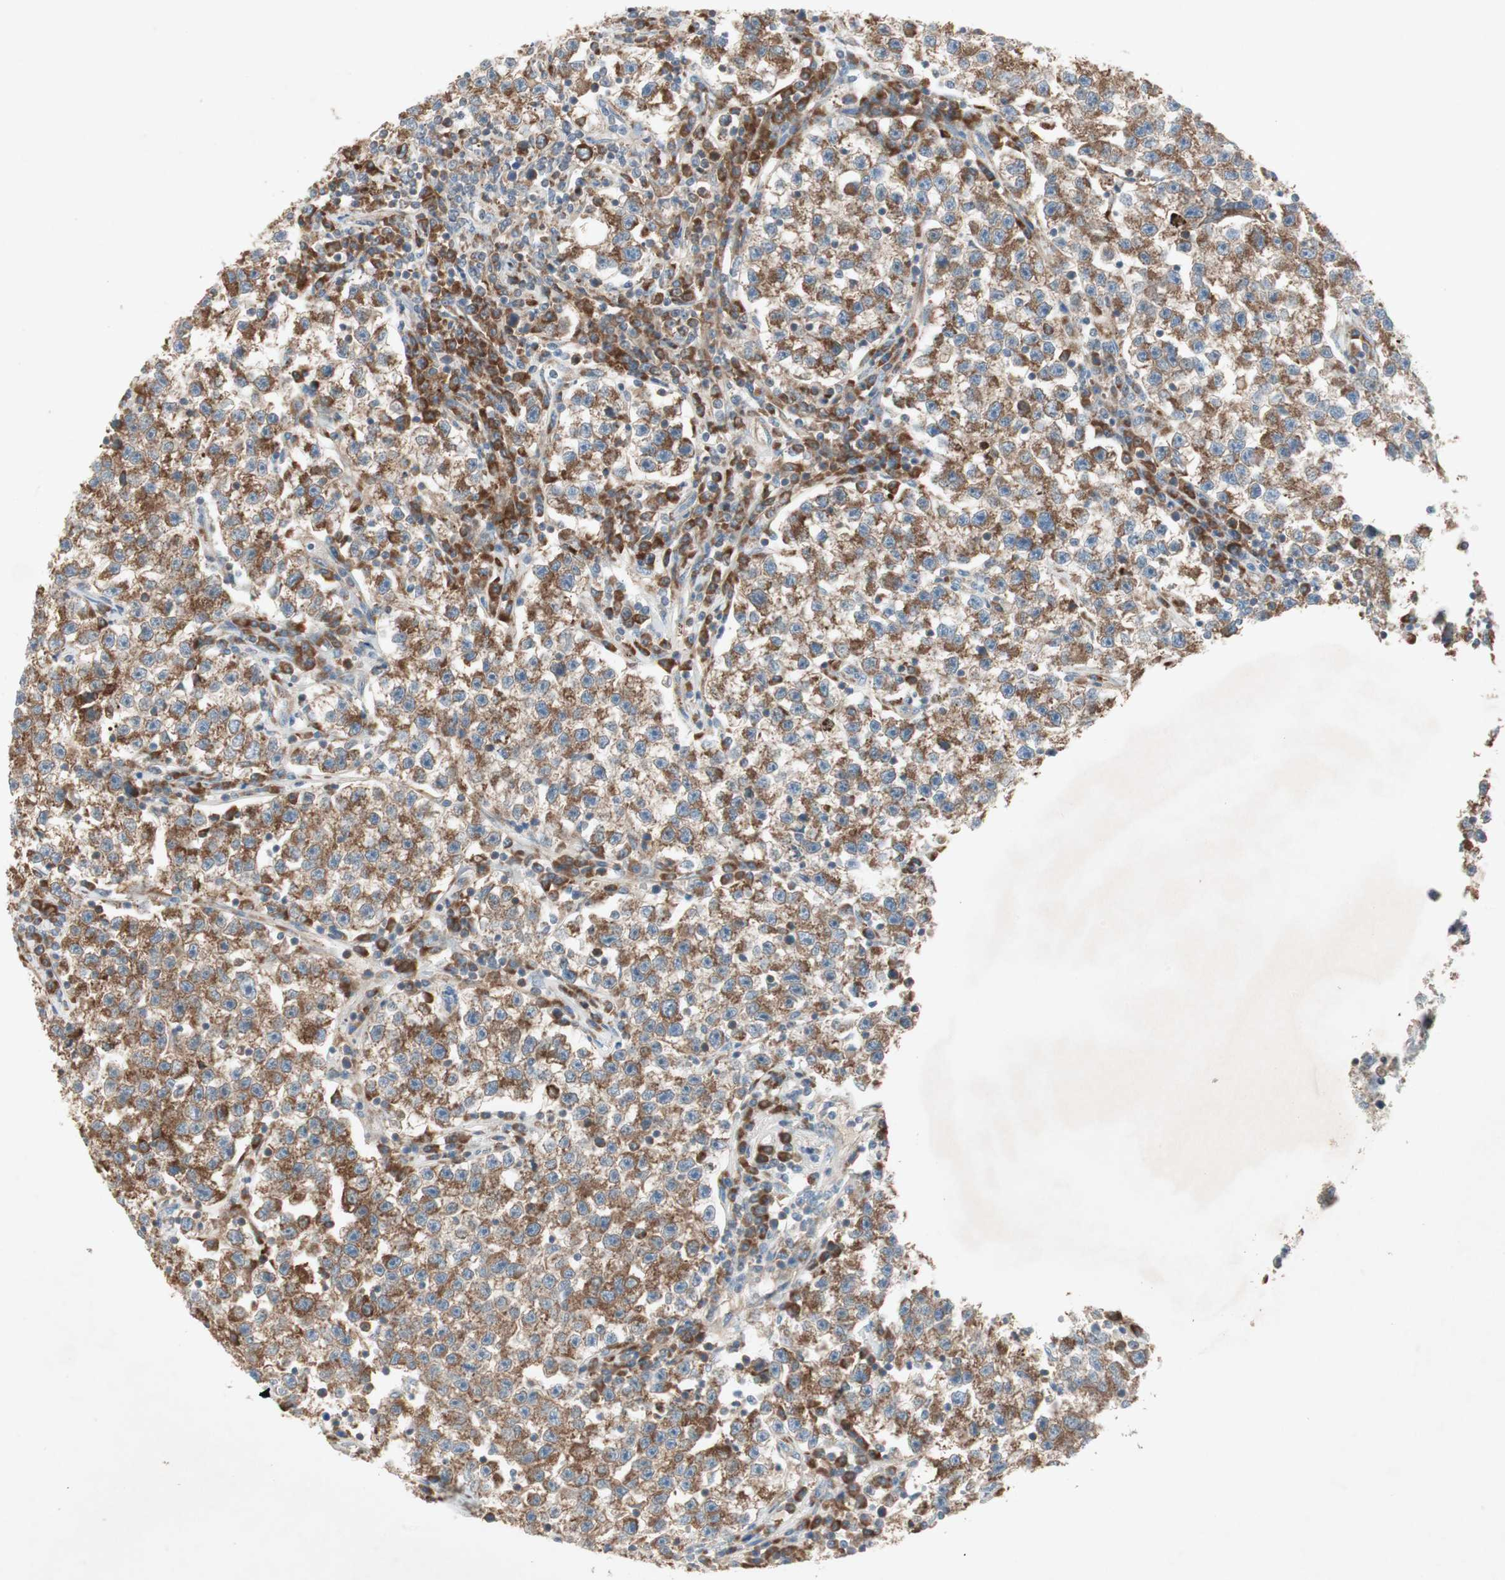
{"staining": {"intensity": "moderate", "quantity": ">75%", "location": "cytoplasmic/membranous"}, "tissue": "testis cancer", "cell_type": "Tumor cells", "image_type": "cancer", "snomed": [{"axis": "morphology", "description": "Seminoma, NOS"}, {"axis": "topography", "description": "Testis"}], "caption": "Immunohistochemical staining of human testis cancer shows medium levels of moderate cytoplasmic/membranous protein staining in approximately >75% of tumor cells.", "gene": "RPL23", "patient": {"sex": "male", "age": 22}}